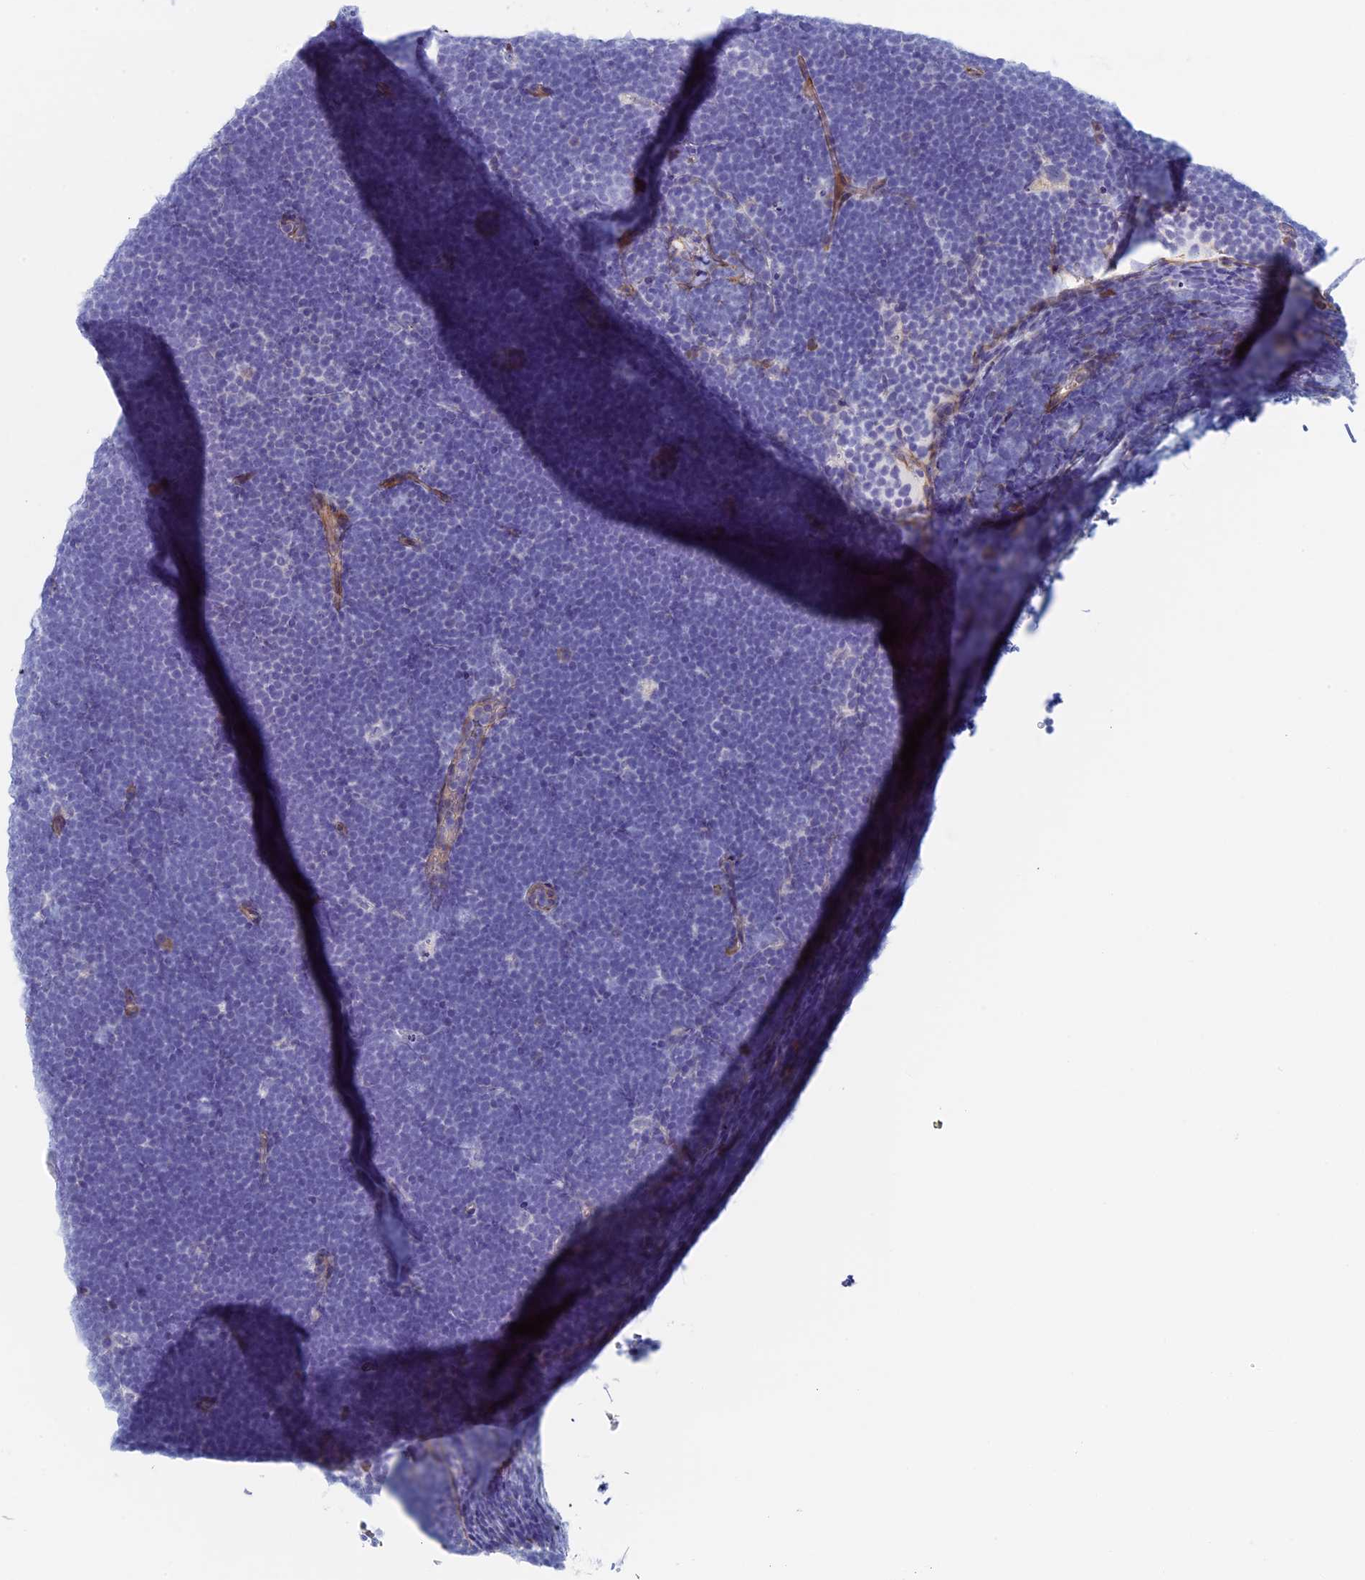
{"staining": {"intensity": "negative", "quantity": "none", "location": "none"}, "tissue": "lymphoma", "cell_type": "Tumor cells", "image_type": "cancer", "snomed": [{"axis": "morphology", "description": "Malignant lymphoma, non-Hodgkin's type, High grade"}, {"axis": "topography", "description": "Lymph node"}], "caption": "An immunohistochemistry (IHC) histopathology image of high-grade malignant lymphoma, non-Hodgkin's type is shown. There is no staining in tumor cells of high-grade malignant lymphoma, non-Hodgkin's type.", "gene": "MAGEB6", "patient": {"sex": "male", "age": 13}}